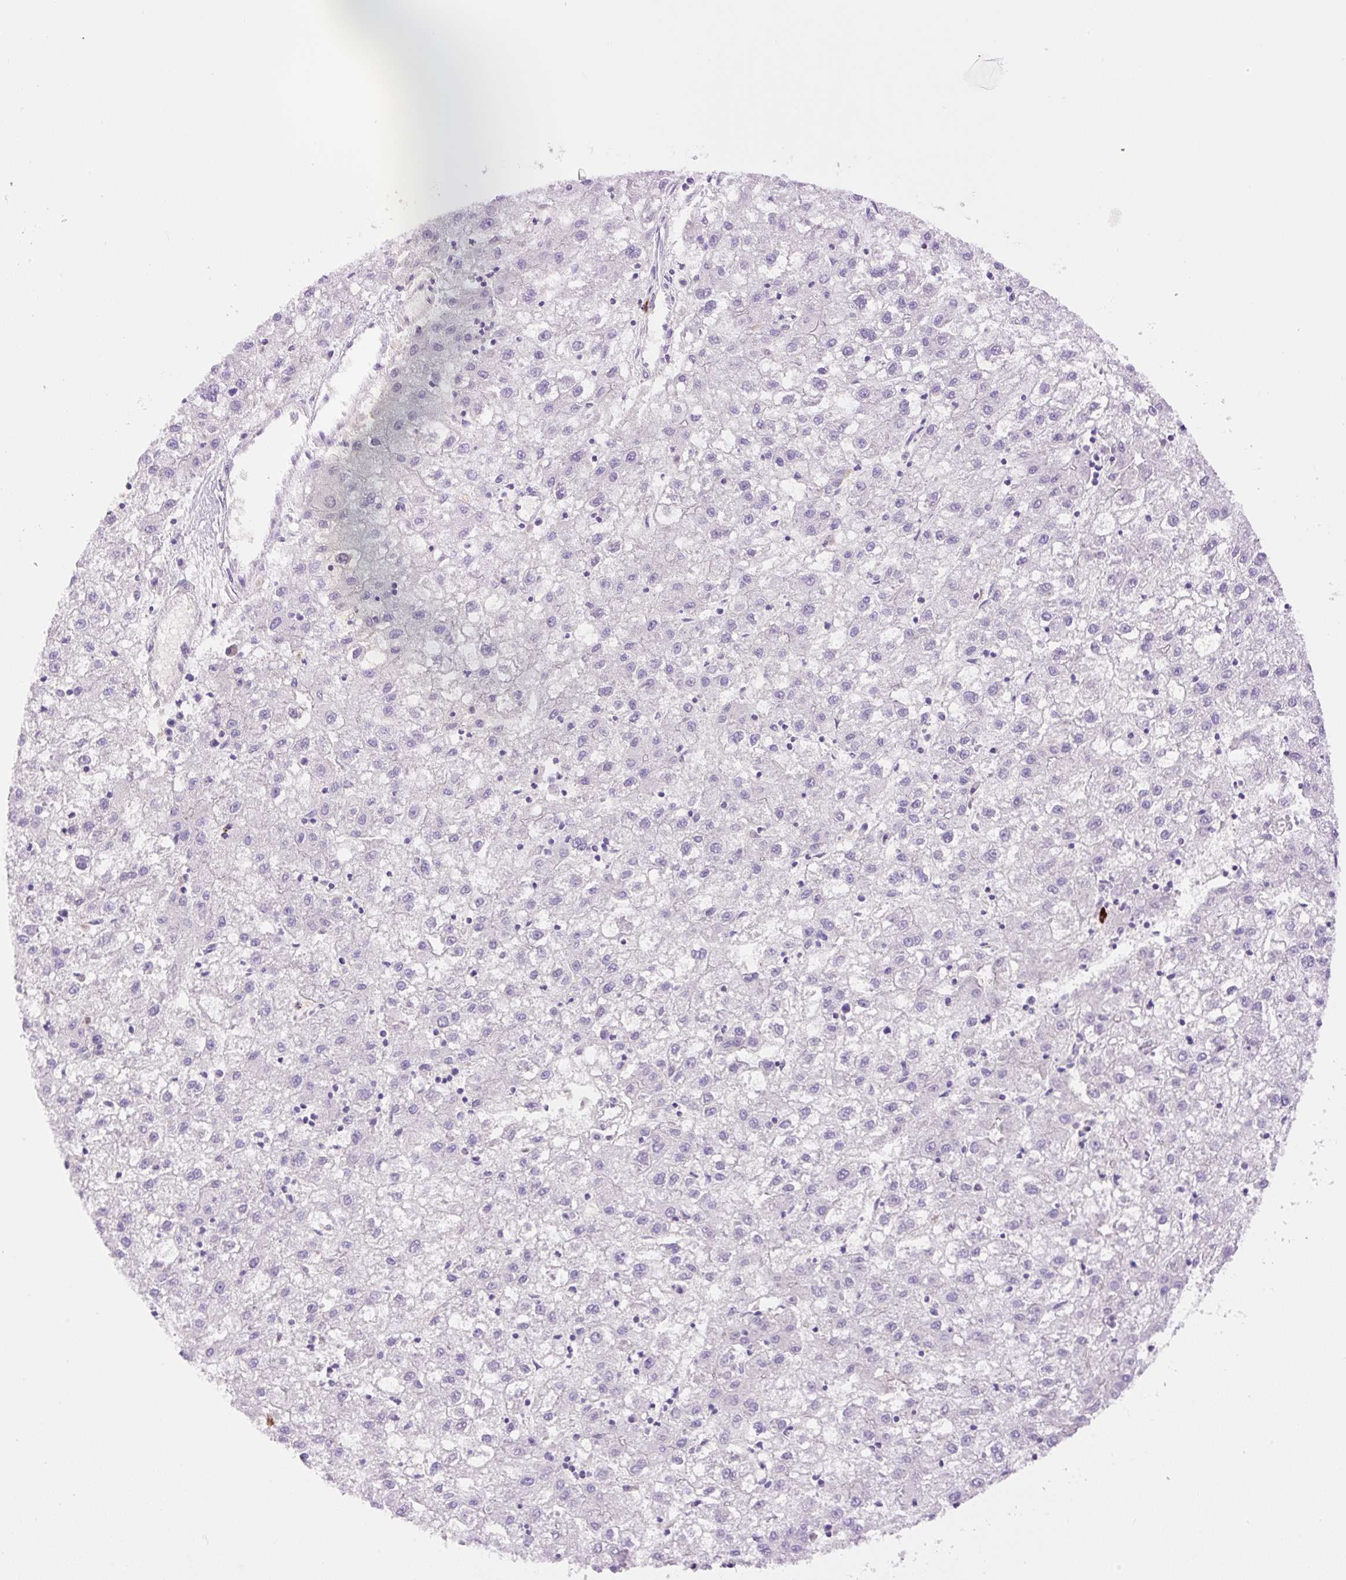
{"staining": {"intensity": "negative", "quantity": "none", "location": "none"}, "tissue": "liver cancer", "cell_type": "Tumor cells", "image_type": "cancer", "snomed": [{"axis": "morphology", "description": "Carcinoma, Hepatocellular, NOS"}, {"axis": "topography", "description": "Liver"}], "caption": "Immunohistochemical staining of liver cancer (hepatocellular carcinoma) displays no significant staining in tumor cells.", "gene": "LHFPL5", "patient": {"sex": "male", "age": 72}}